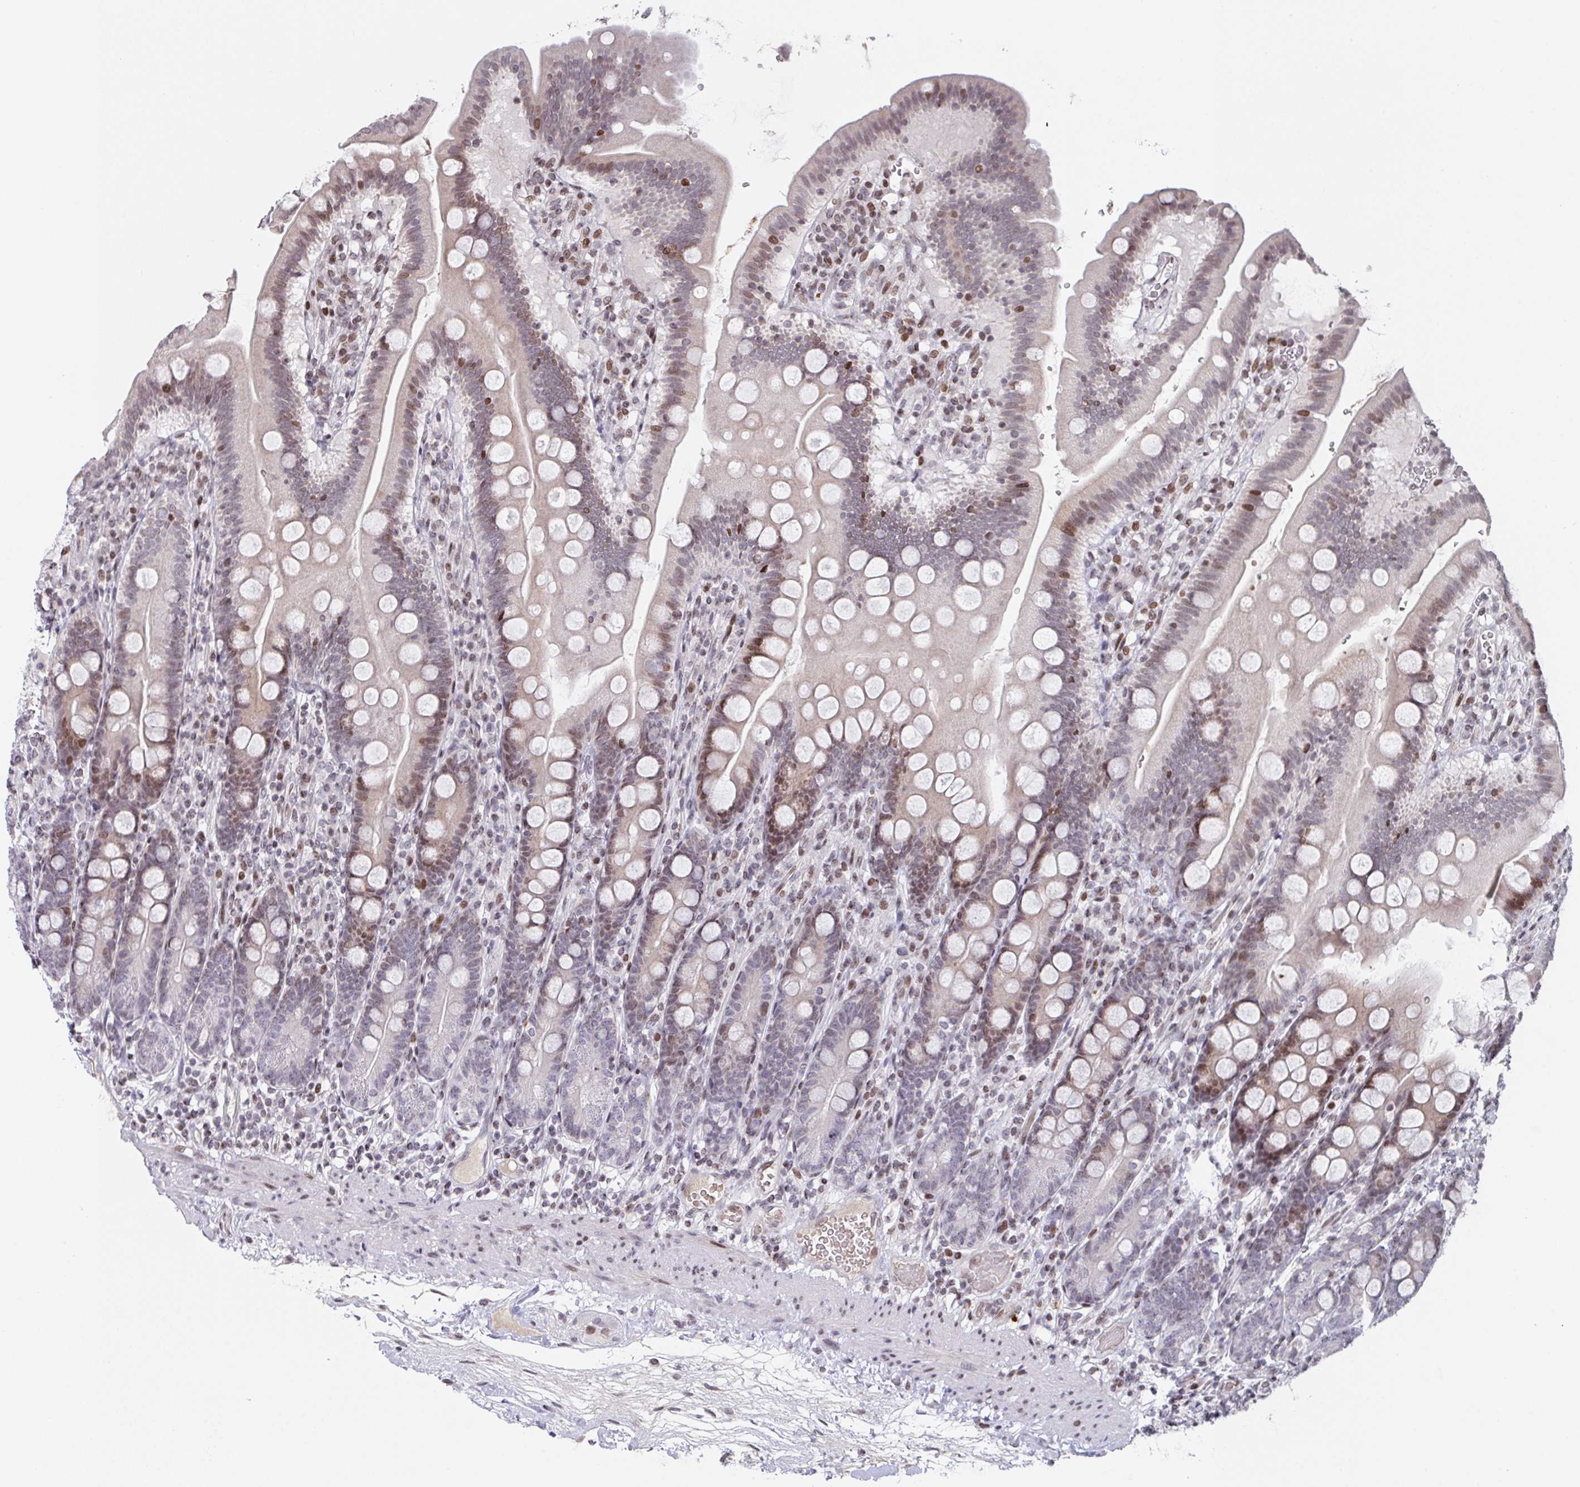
{"staining": {"intensity": "moderate", "quantity": "25%-75%", "location": "nuclear"}, "tissue": "duodenum", "cell_type": "Glandular cells", "image_type": "normal", "snomed": [{"axis": "morphology", "description": "Normal tissue, NOS"}, {"axis": "topography", "description": "Duodenum"}], "caption": "Brown immunohistochemical staining in normal human duodenum reveals moderate nuclear expression in approximately 25%-75% of glandular cells. Immunohistochemistry stains the protein of interest in brown and the nuclei are stained blue.", "gene": "PCDHB8", "patient": {"sex": "female", "age": 67}}